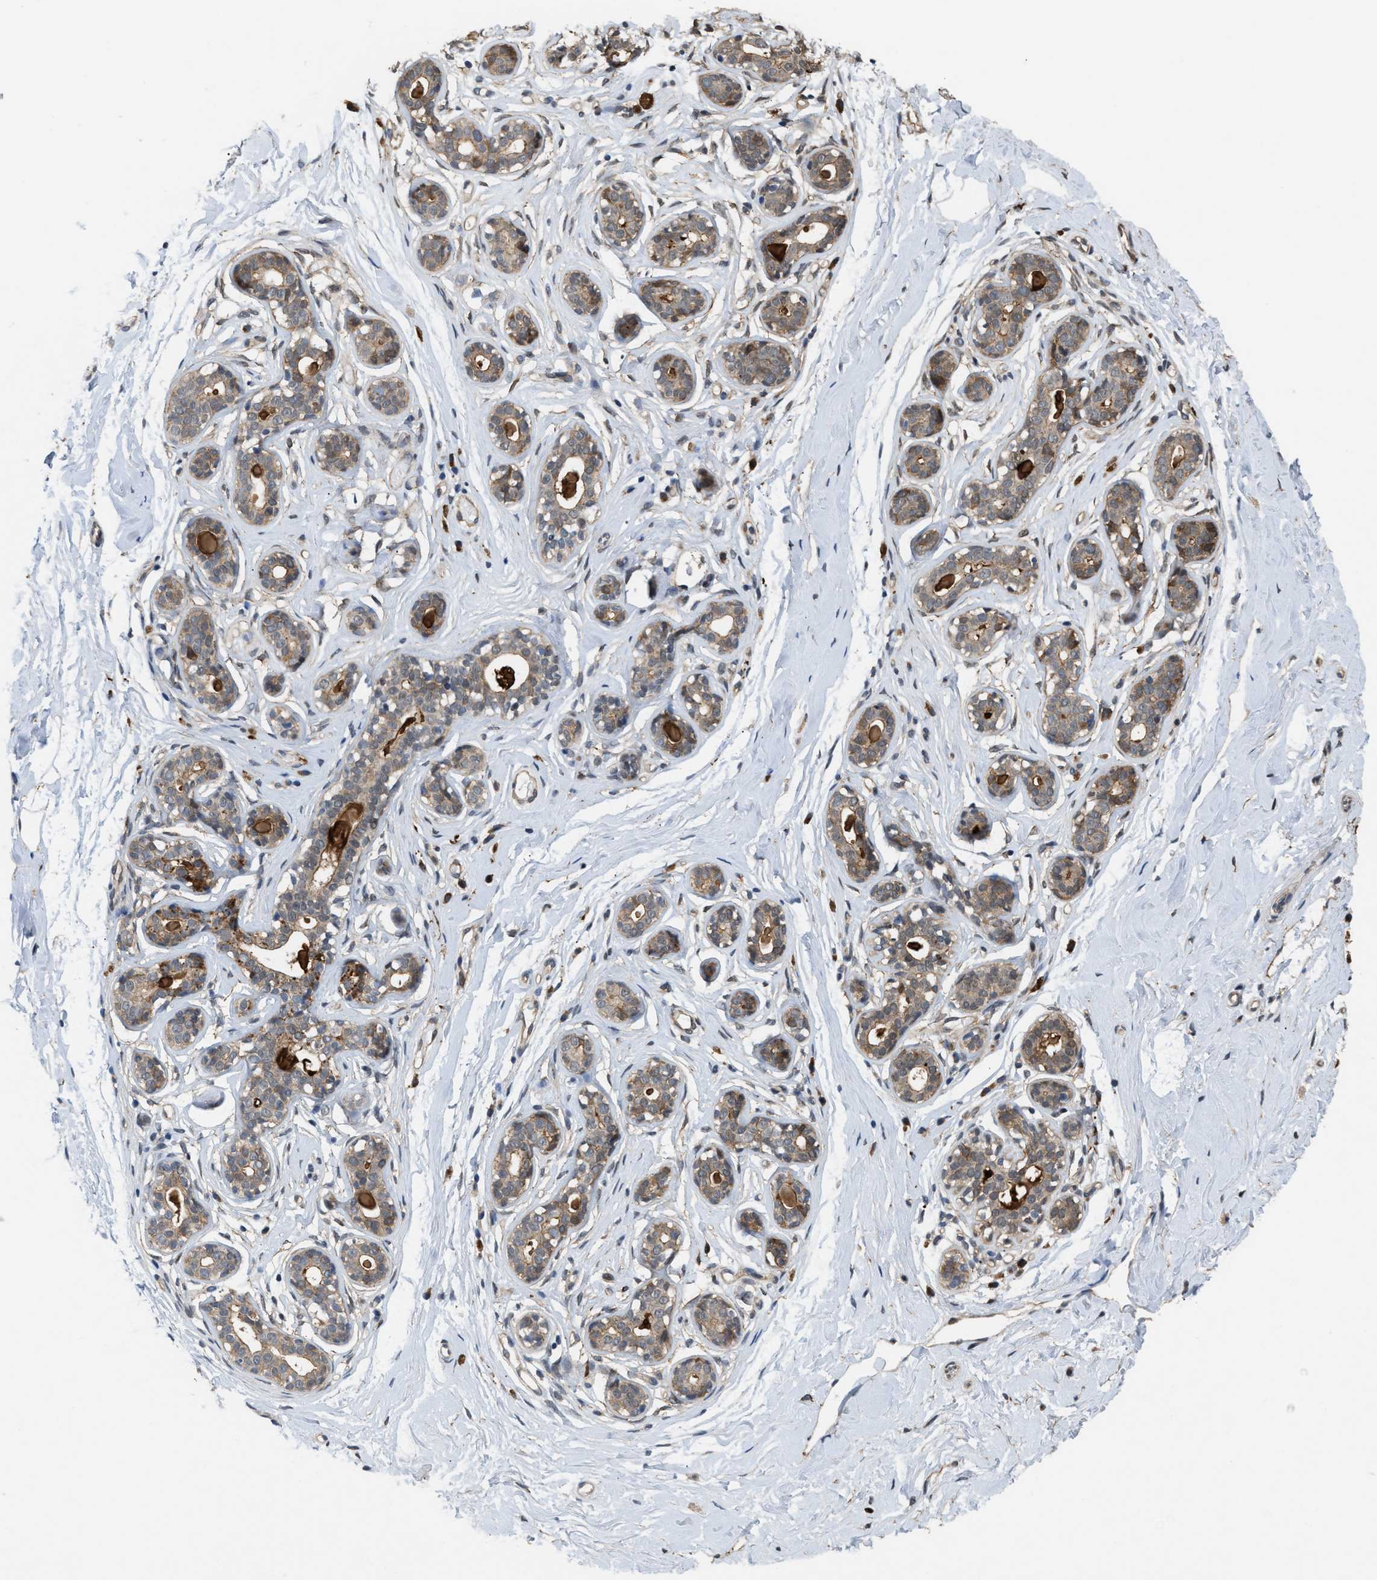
{"staining": {"intensity": "weak", "quantity": ">75%", "location": "cytoplasmic/membranous"}, "tissue": "breast", "cell_type": "Adipocytes", "image_type": "normal", "snomed": [{"axis": "morphology", "description": "Normal tissue, NOS"}, {"axis": "topography", "description": "Breast"}], "caption": "This is a micrograph of immunohistochemistry staining of unremarkable breast, which shows weak positivity in the cytoplasmic/membranous of adipocytes.", "gene": "MFSD6", "patient": {"sex": "female", "age": 23}}